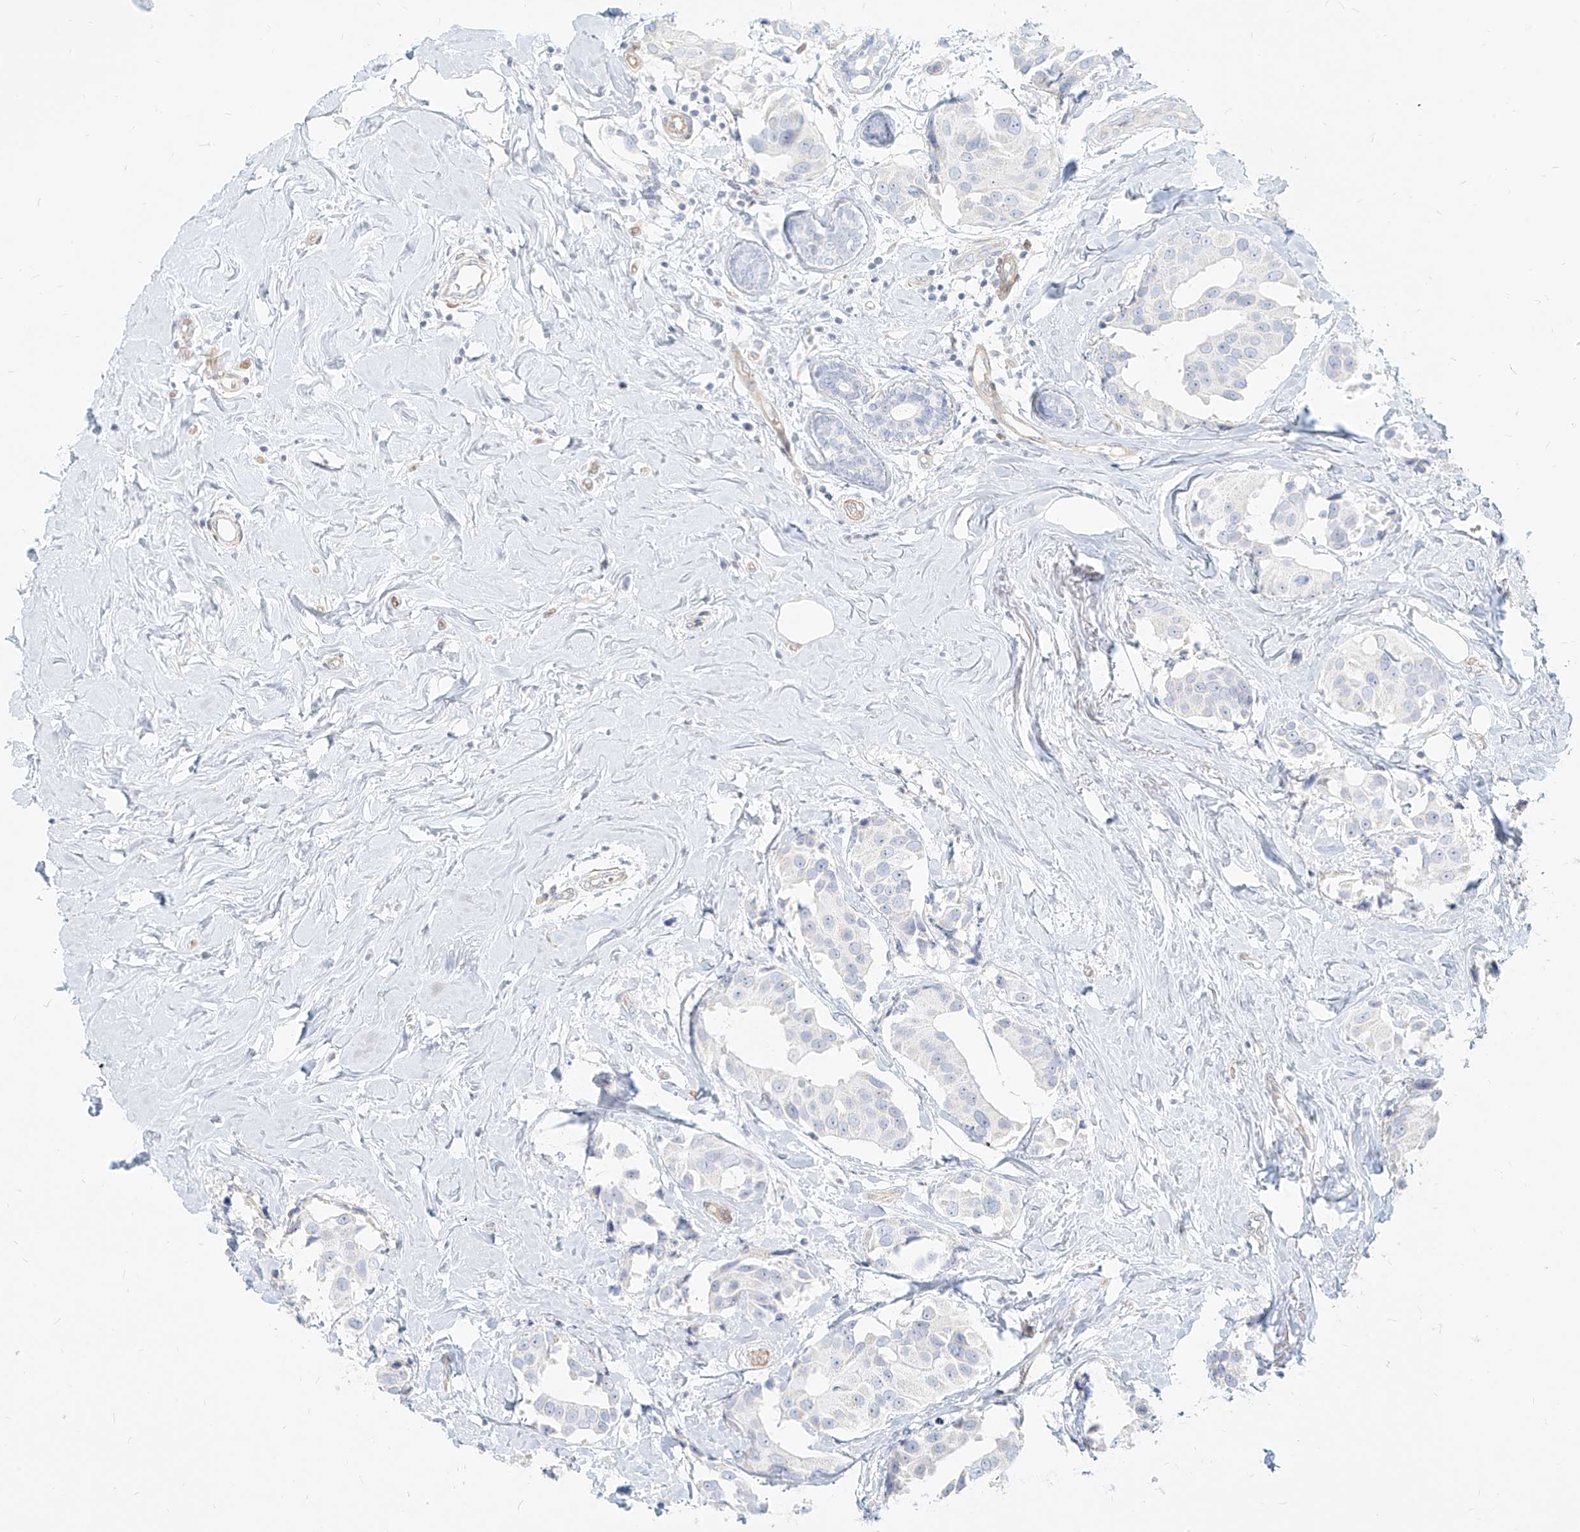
{"staining": {"intensity": "negative", "quantity": "none", "location": "none"}, "tissue": "breast cancer", "cell_type": "Tumor cells", "image_type": "cancer", "snomed": [{"axis": "morphology", "description": "Normal tissue, NOS"}, {"axis": "morphology", "description": "Duct carcinoma"}, {"axis": "topography", "description": "Breast"}], "caption": "A high-resolution micrograph shows immunohistochemistry staining of breast cancer, which displays no significant expression in tumor cells.", "gene": "ITPKB", "patient": {"sex": "female", "age": 39}}